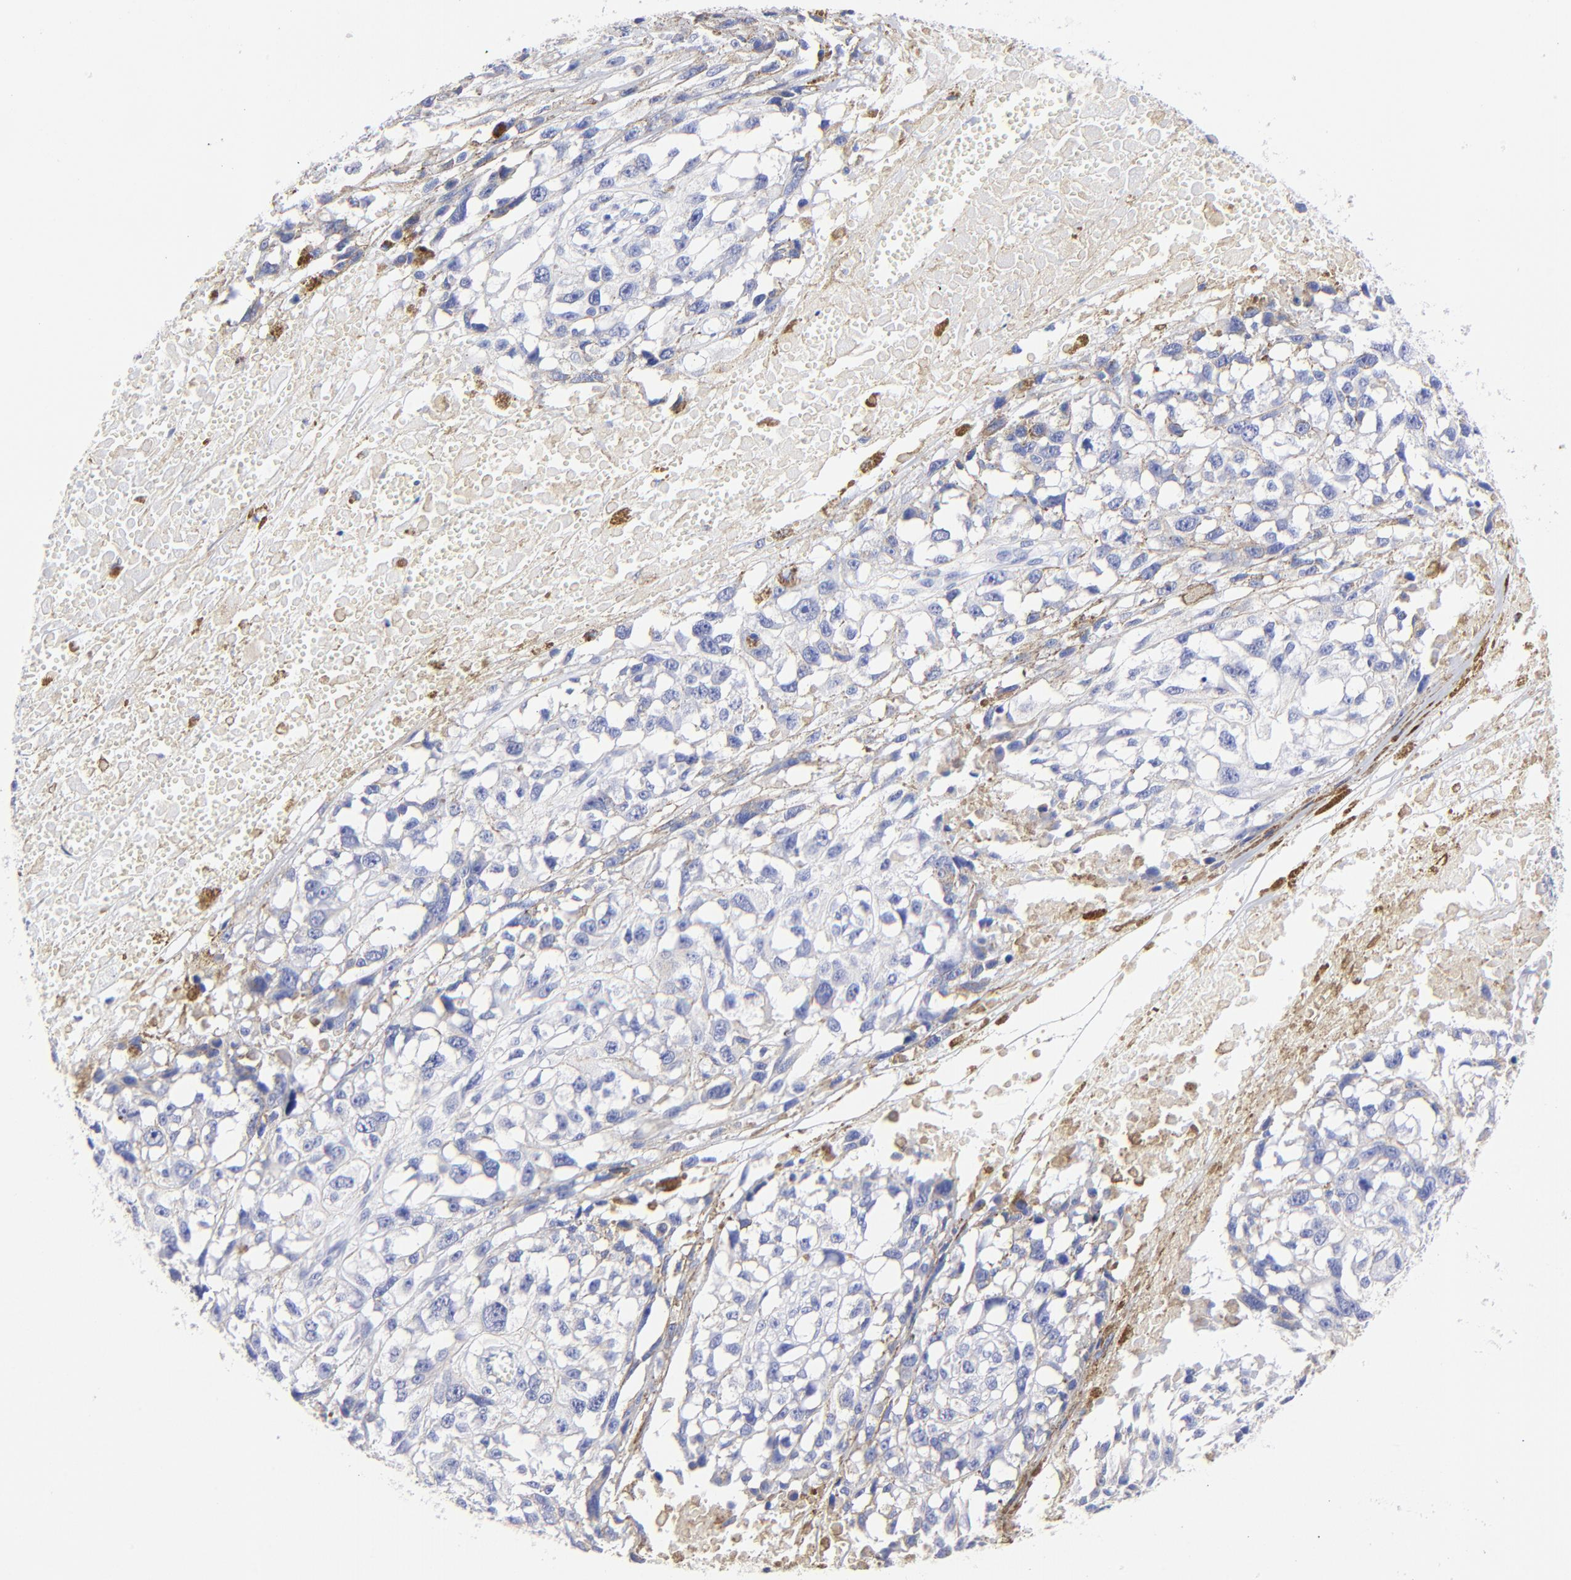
{"staining": {"intensity": "negative", "quantity": "none", "location": "none"}, "tissue": "melanoma", "cell_type": "Tumor cells", "image_type": "cancer", "snomed": [{"axis": "morphology", "description": "Malignant melanoma, Metastatic site"}, {"axis": "topography", "description": "Lymph node"}], "caption": "Photomicrograph shows no significant protein staining in tumor cells of melanoma. The staining was performed using DAB (3,3'-diaminobenzidine) to visualize the protein expression in brown, while the nuclei were stained in blue with hematoxylin (Magnification: 20x).", "gene": "HORMAD2", "patient": {"sex": "male", "age": 59}}